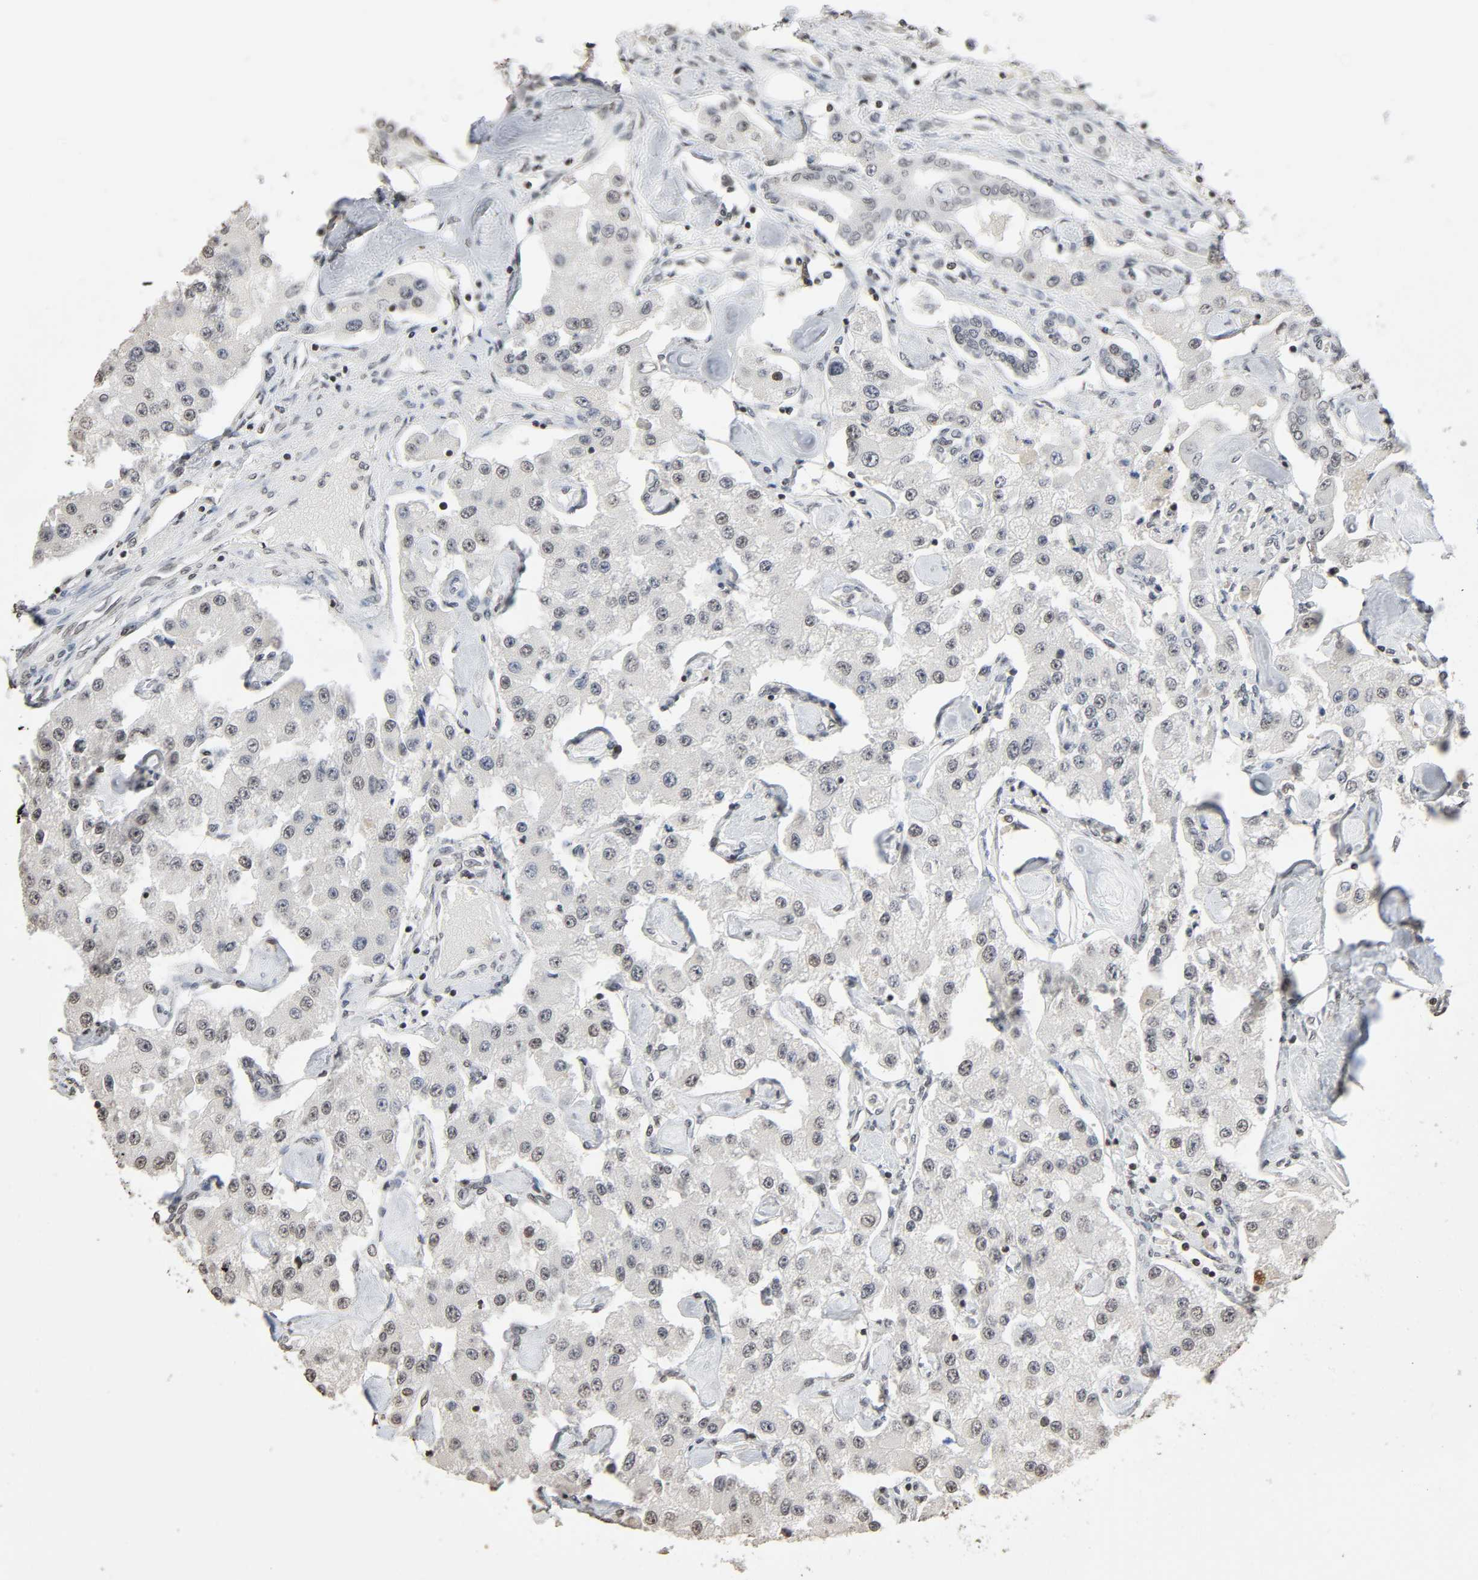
{"staining": {"intensity": "weak", "quantity": "<25%", "location": "nuclear"}, "tissue": "carcinoid", "cell_type": "Tumor cells", "image_type": "cancer", "snomed": [{"axis": "morphology", "description": "Carcinoid, malignant, NOS"}, {"axis": "topography", "description": "Pancreas"}], "caption": "High power microscopy micrograph of an IHC histopathology image of carcinoid (malignant), revealing no significant positivity in tumor cells. The staining is performed using DAB (3,3'-diaminobenzidine) brown chromogen with nuclei counter-stained in using hematoxylin.", "gene": "STK4", "patient": {"sex": "male", "age": 41}}